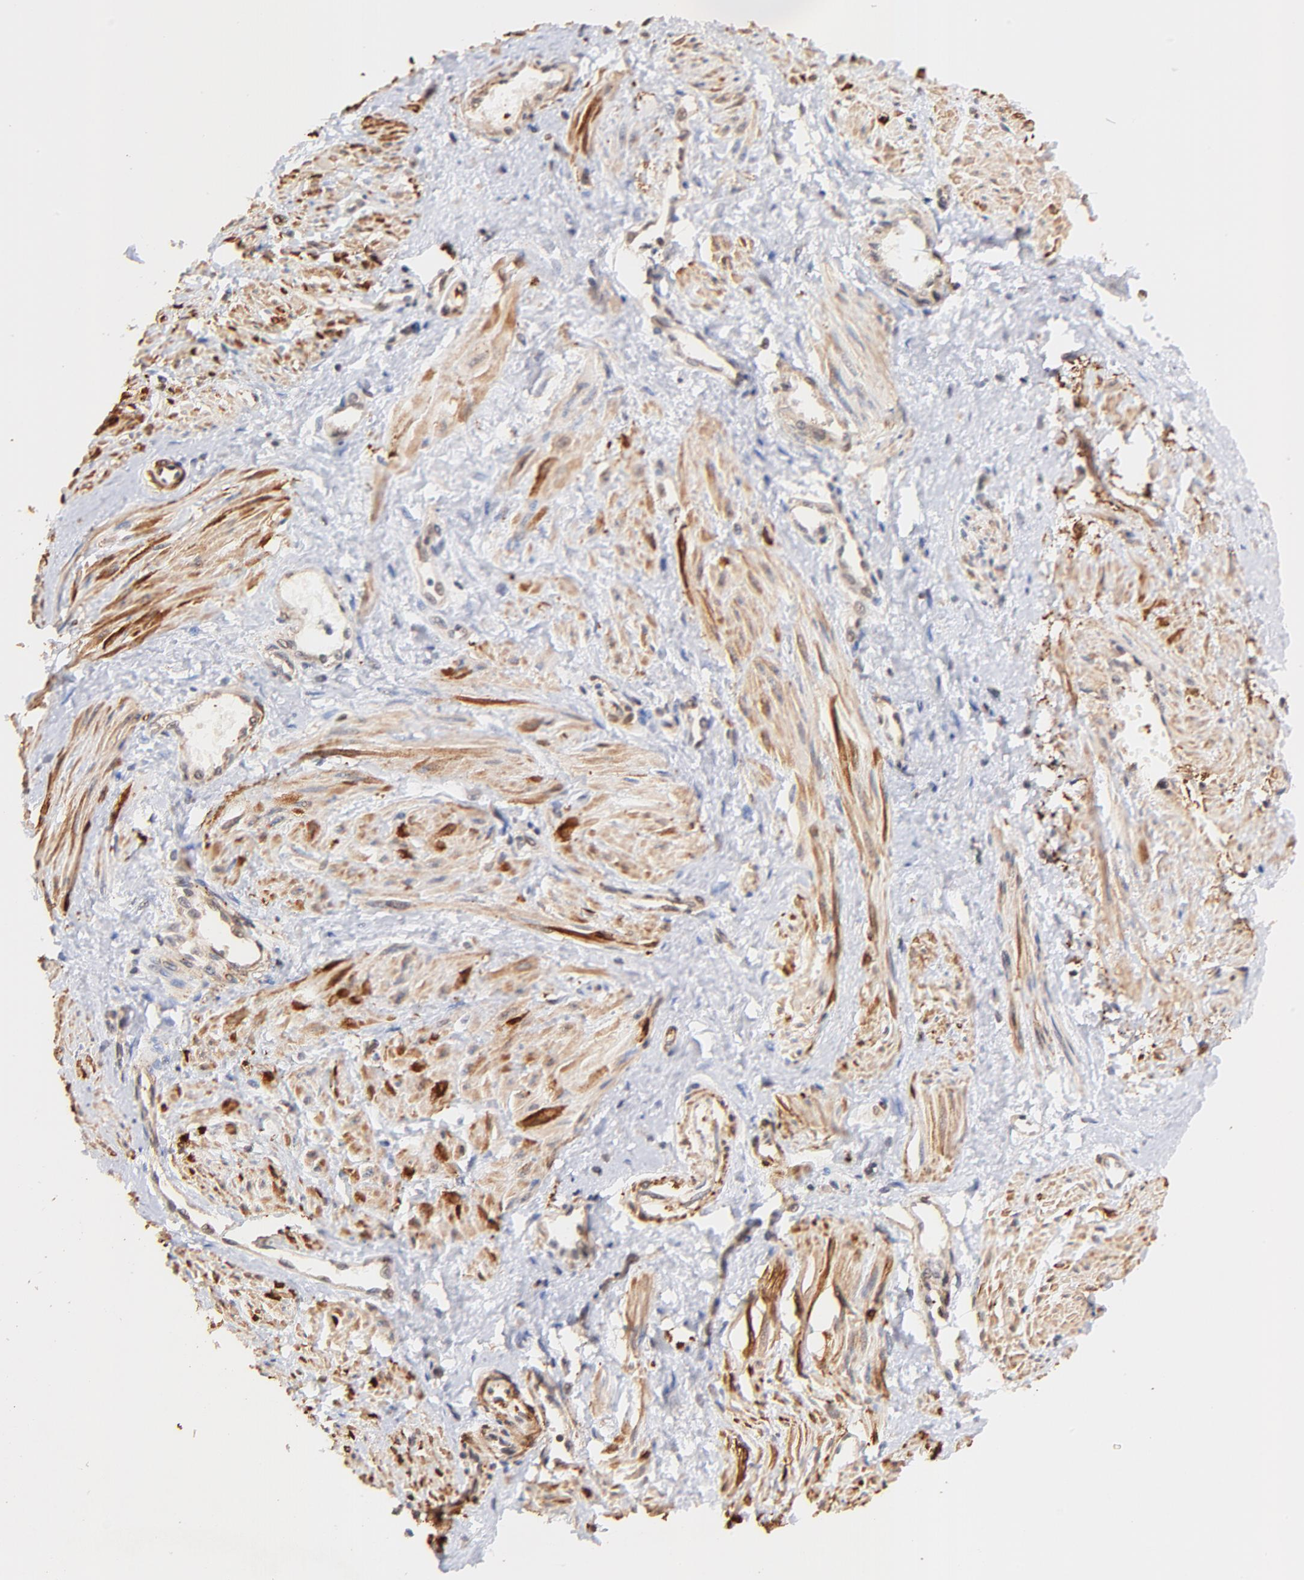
{"staining": {"intensity": "moderate", "quantity": ">75%", "location": "cytoplasmic/membranous"}, "tissue": "smooth muscle", "cell_type": "Smooth muscle cells", "image_type": "normal", "snomed": [{"axis": "morphology", "description": "Normal tissue, NOS"}, {"axis": "topography", "description": "Smooth muscle"}, {"axis": "topography", "description": "Uterus"}], "caption": "IHC photomicrograph of normal smooth muscle: human smooth muscle stained using IHC exhibits medium levels of moderate protein expression localized specifically in the cytoplasmic/membranous of smooth muscle cells, appearing as a cytoplasmic/membranous brown color.", "gene": "ZFP92", "patient": {"sex": "female", "age": 39}}